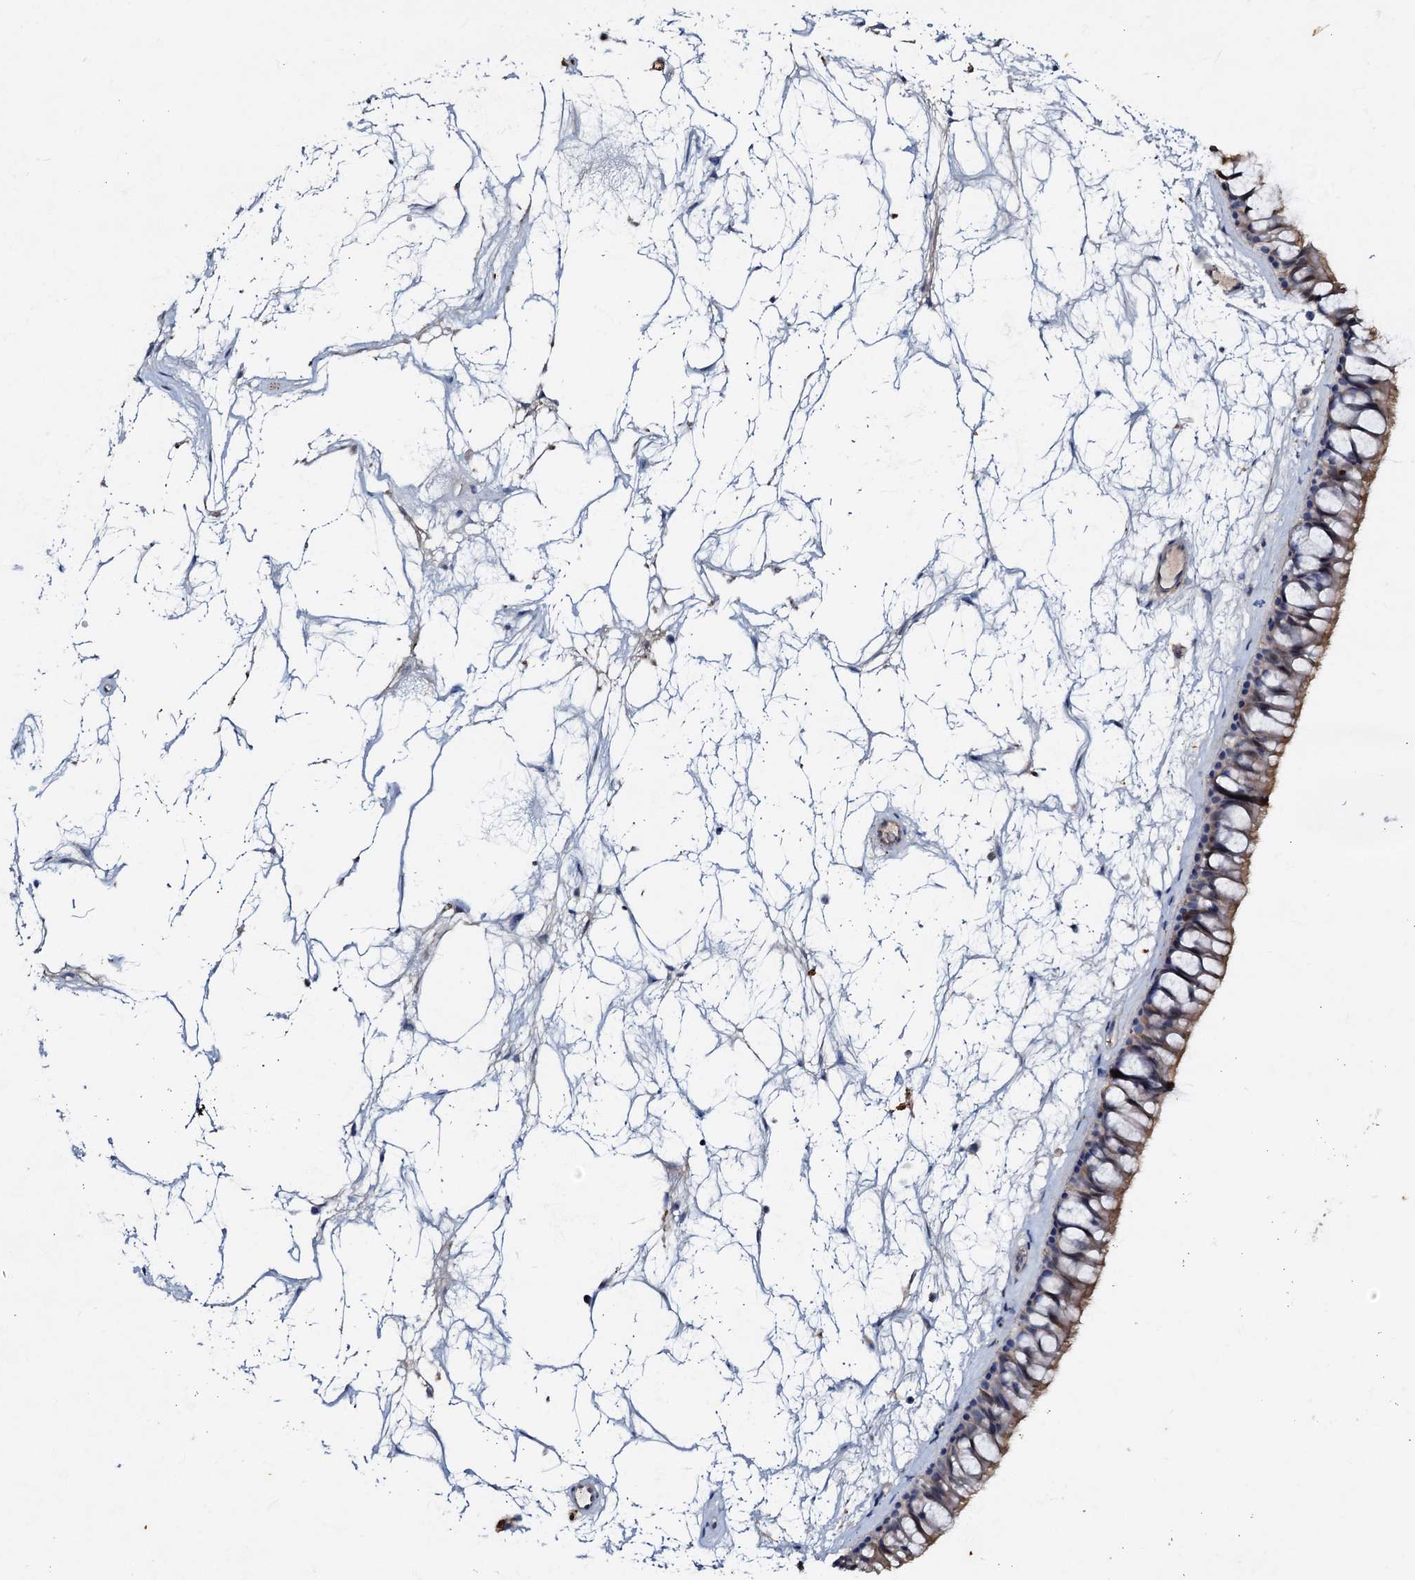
{"staining": {"intensity": "moderate", "quantity": "25%-75%", "location": "cytoplasmic/membranous"}, "tissue": "nasopharynx", "cell_type": "Respiratory epithelial cells", "image_type": "normal", "snomed": [{"axis": "morphology", "description": "Normal tissue, NOS"}, {"axis": "topography", "description": "Nasopharynx"}], "caption": "IHC of unremarkable nasopharynx displays medium levels of moderate cytoplasmic/membranous positivity in about 25%-75% of respiratory epithelial cells. (Brightfield microscopy of DAB IHC at high magnification).", "gene": "MANSC4", "patient": {"sex": "male", "age": 64}}